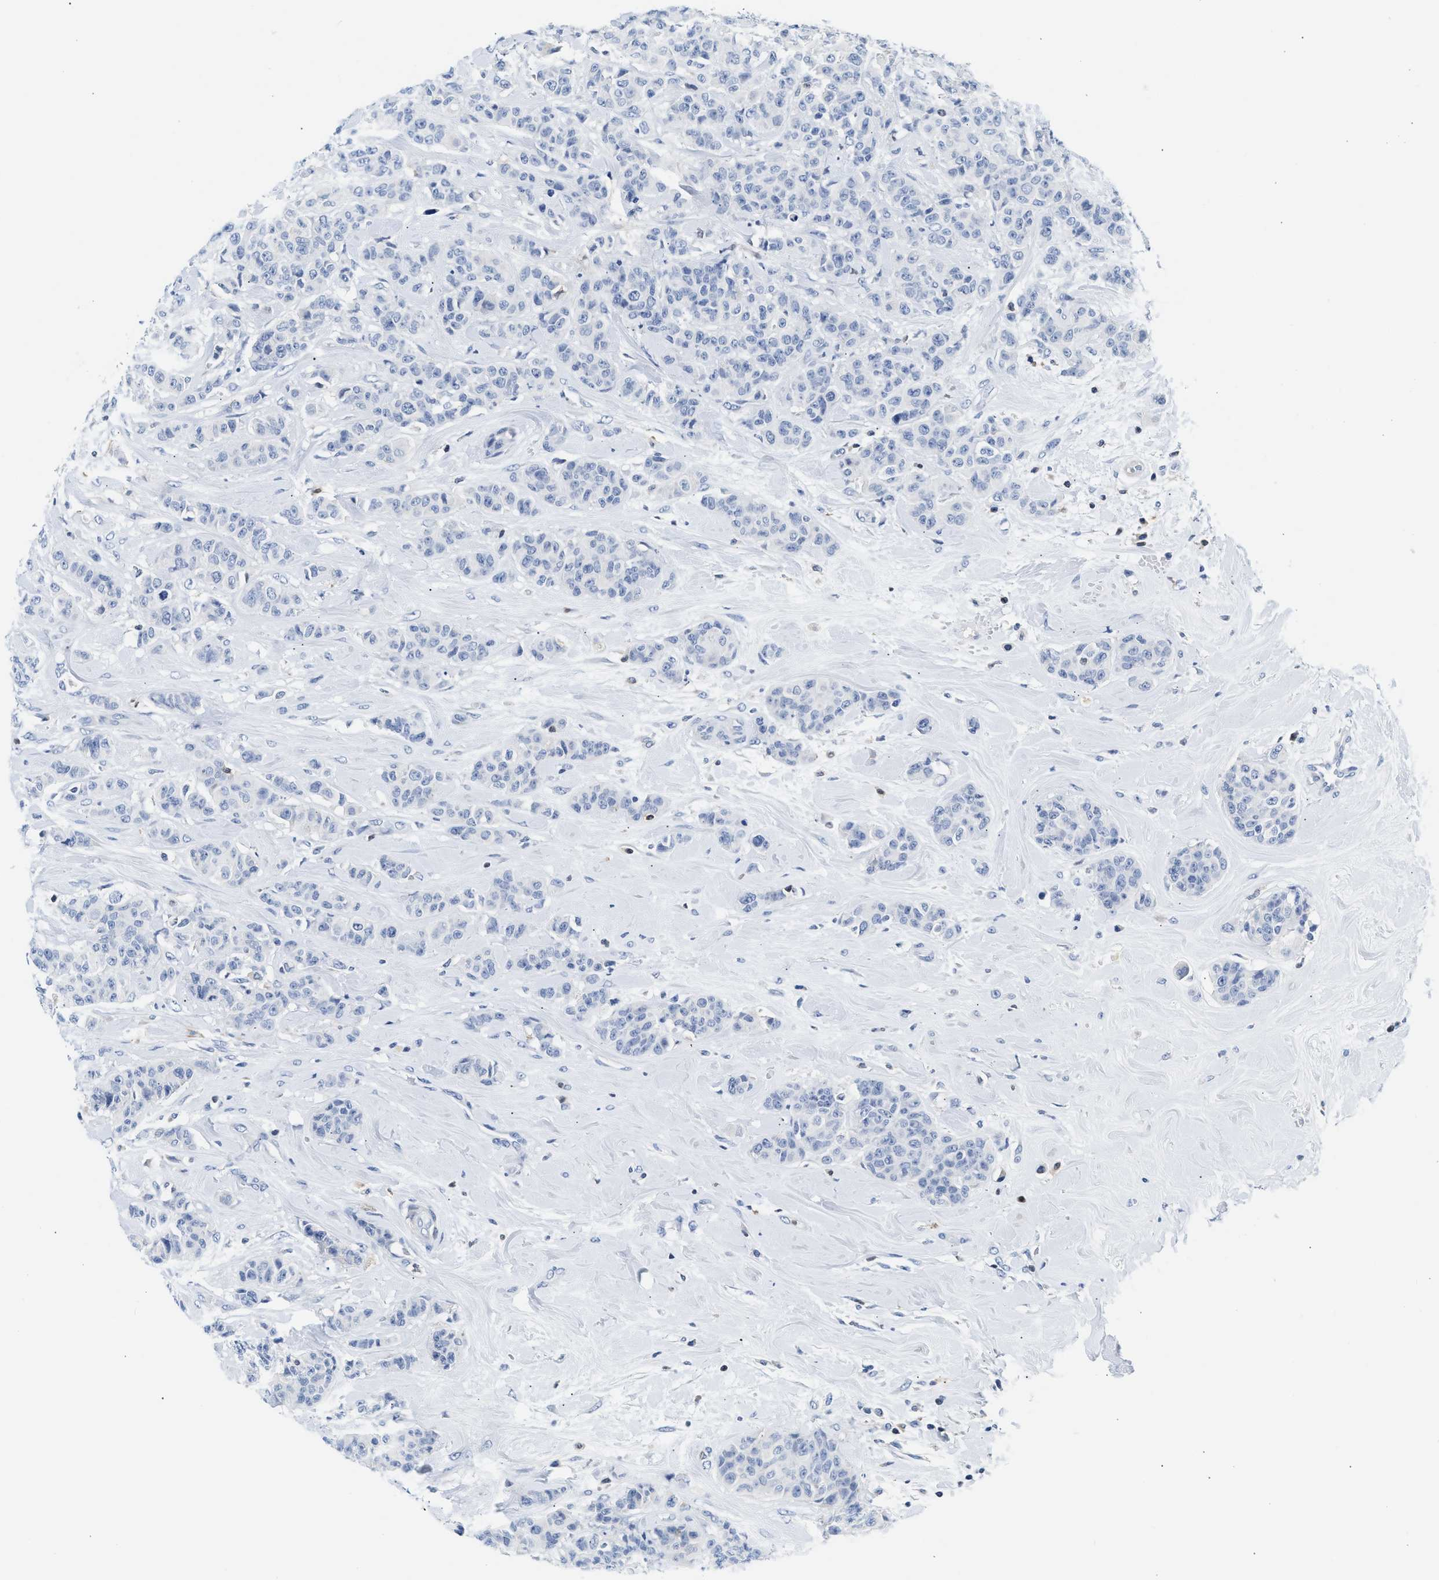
{"staining": {"intensity": "negative", "quantity": "none", "location": "none"}, "tissue": "breast cancer", "cell_type": "Tumor cells", "image_type": "cancer", "snomed": [{"axis": "morphology", "description": "Normal tissue, NOS"}, {"axis": "morphology", "description": "Duct carcinoma"}, {"axis": "topography", "description": "Breast"}], "caption": "Immunohistochemical staining of invasive ductal carcinoma (breast) exhibits no significant staining in tumor cells.", "gene": "SLIT2", "patient": {"sex": "female", "age": 40}}